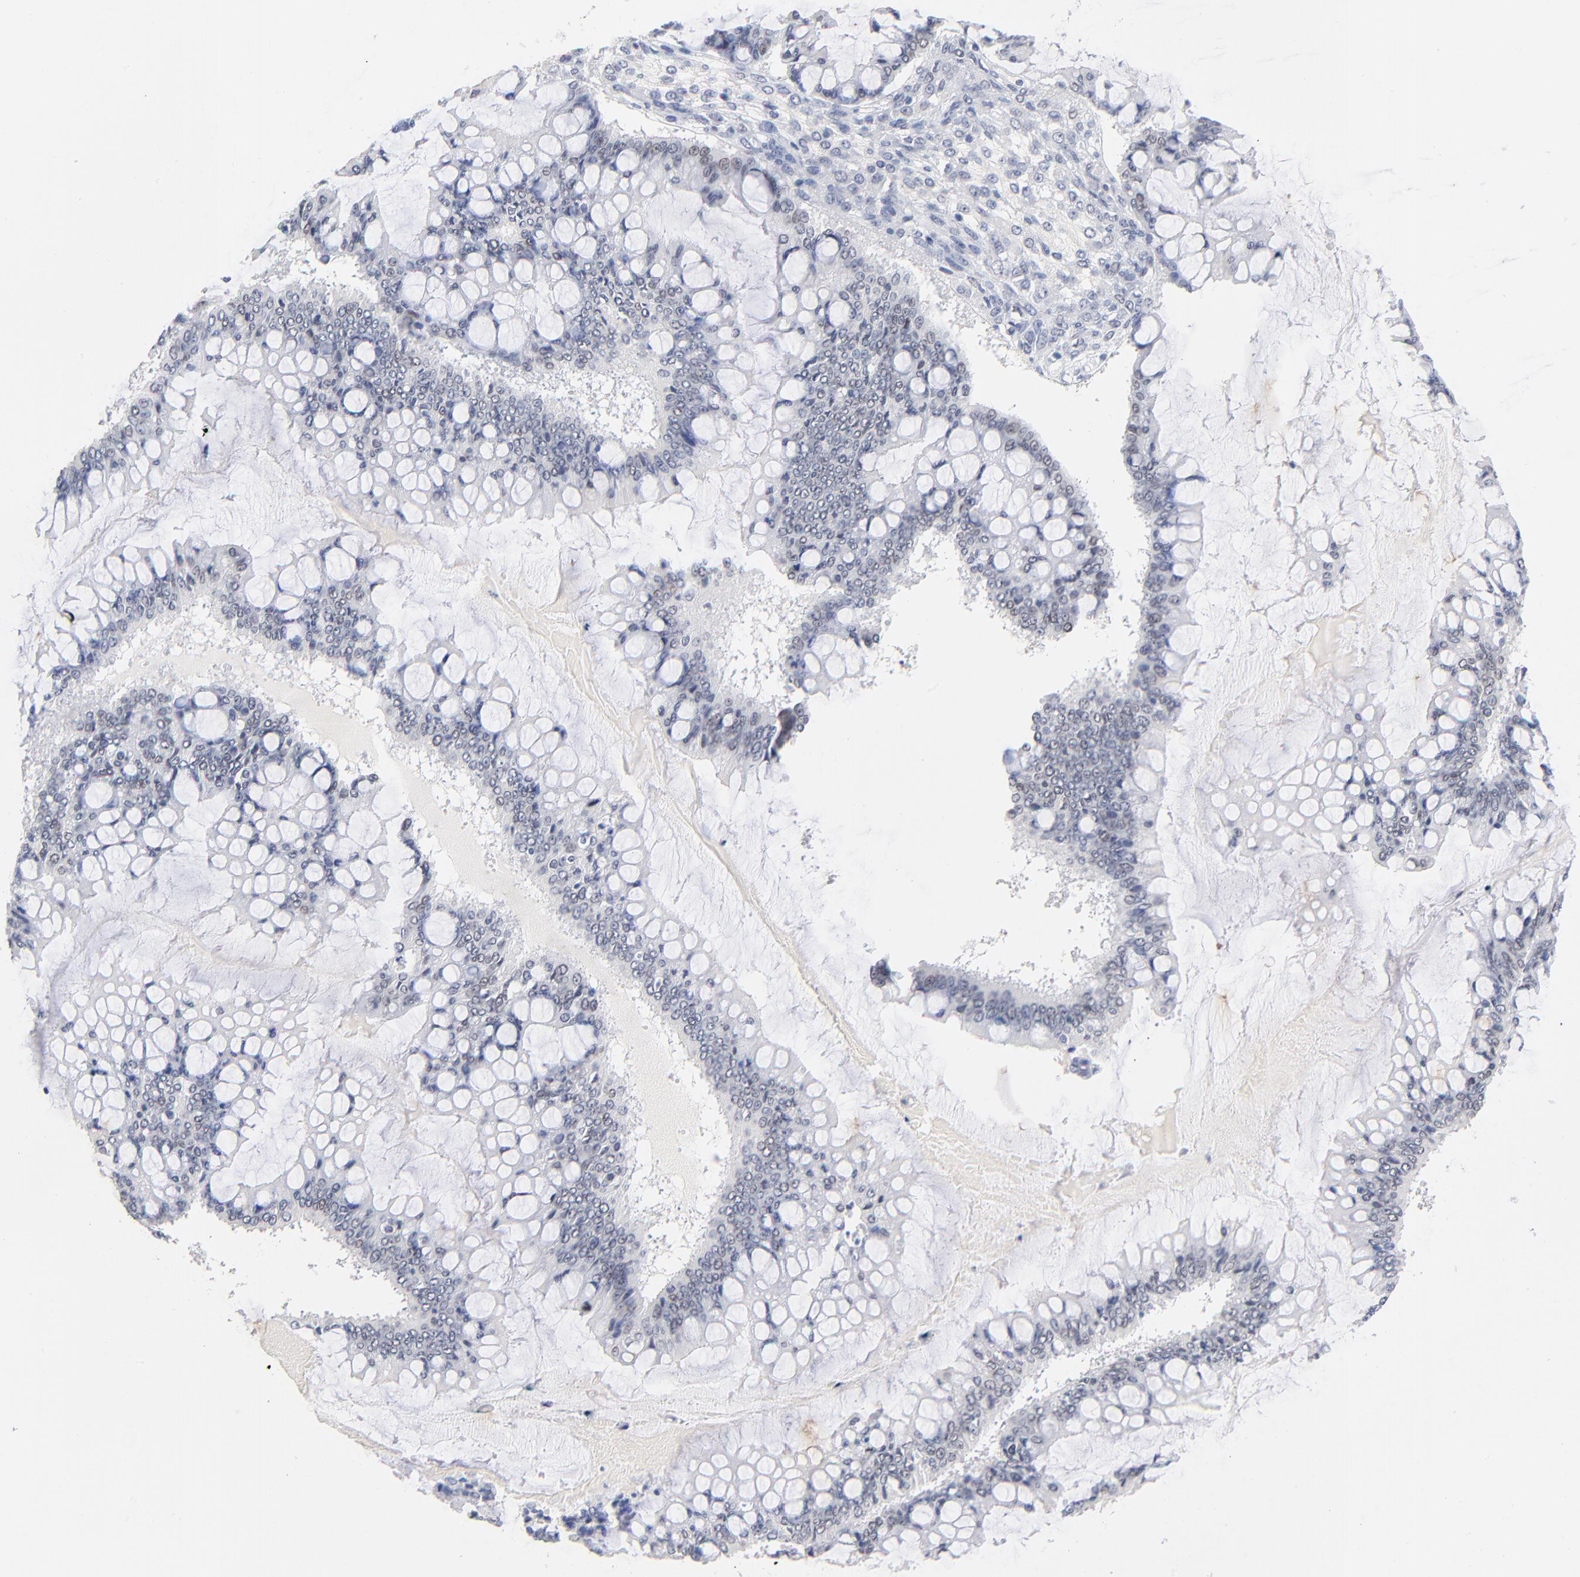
{"staining": {"intensity": "weak", "quantity": "25%-75%", "location": "nuclear"}, "tissue": "ovarian cancer", "cell_type": "Tumor cells", "image_type": "cancer", "snomed": [{"axis": "morphology", "description": "Cystadenocarcinoma, mucinous, NOS"}, {"axis": "topography", "description": "Ovary"}], "caption": "Immunohistochemistry (DAB (3,3'-diaminobenzidine)) staining of human ovarian cancer (mucinous cystadenocarcinoma) reveals weak nuclear protein staining in approximately 25%-75% of tumor cells. Using DAB (brown) and hematoxylin (blue) stains, captured at high magnification using brightfield microscopy.", "gene": "ORC2", "patient": {"sex": "female", "age": 73}}